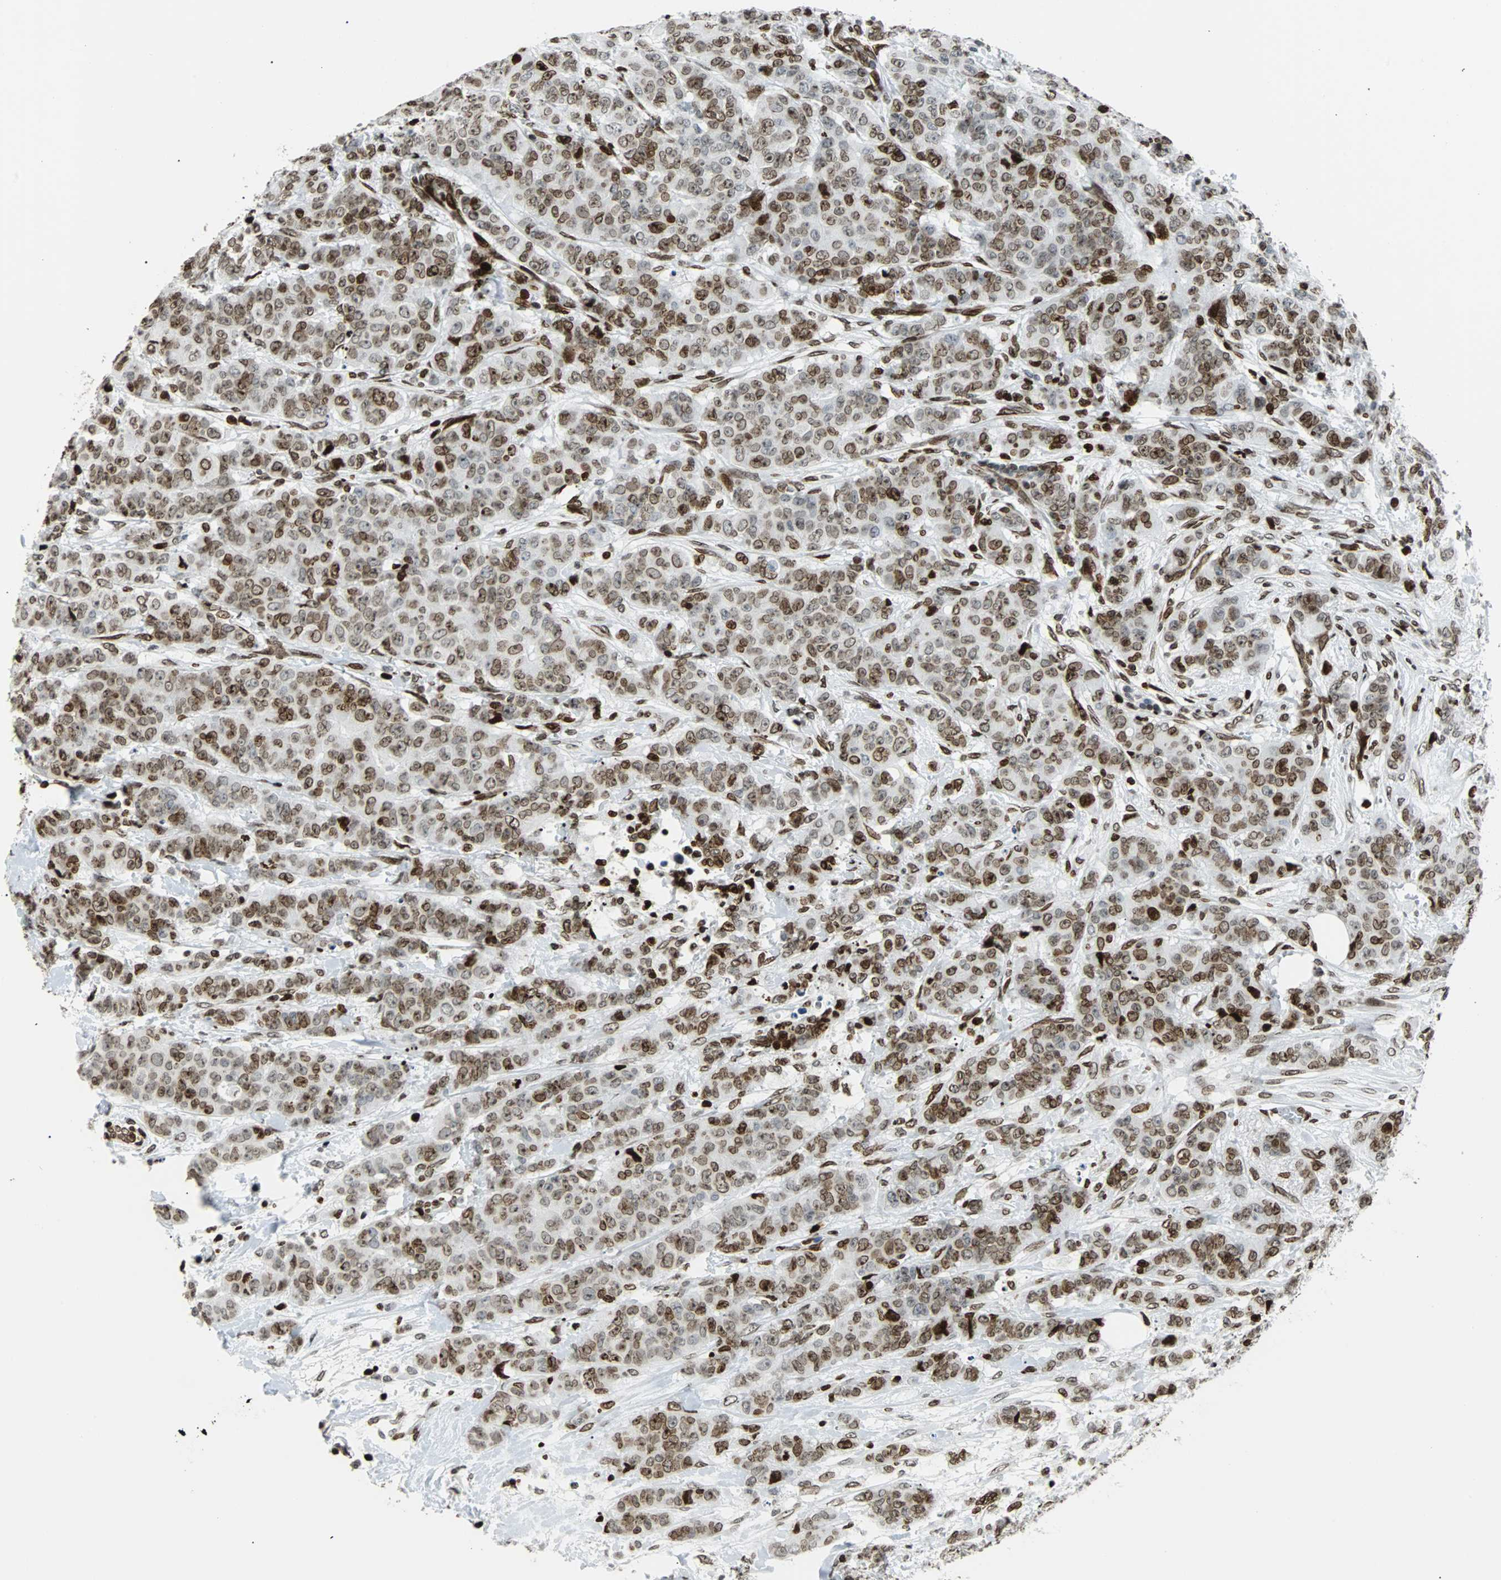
{"staining": {"intensity": "moderate", "quantity": ">75%", "location": "nuclear"}, "tissue": "breast cancer", "cell_type": "Tumor cells", "image_type": "cancer", "snomed": [{"axis": "morphology", "description": "Duct carcinoma"}, {"axis": "topography", "description": "Breast"}], "caption": "Breast cancer was stained to show a protein in brown. There is medium levels of moderate nuclear expression in approximately >75% of tumor cells.", "gene": "ZNF131", "patient": {"sex": "female", "age": 40}}